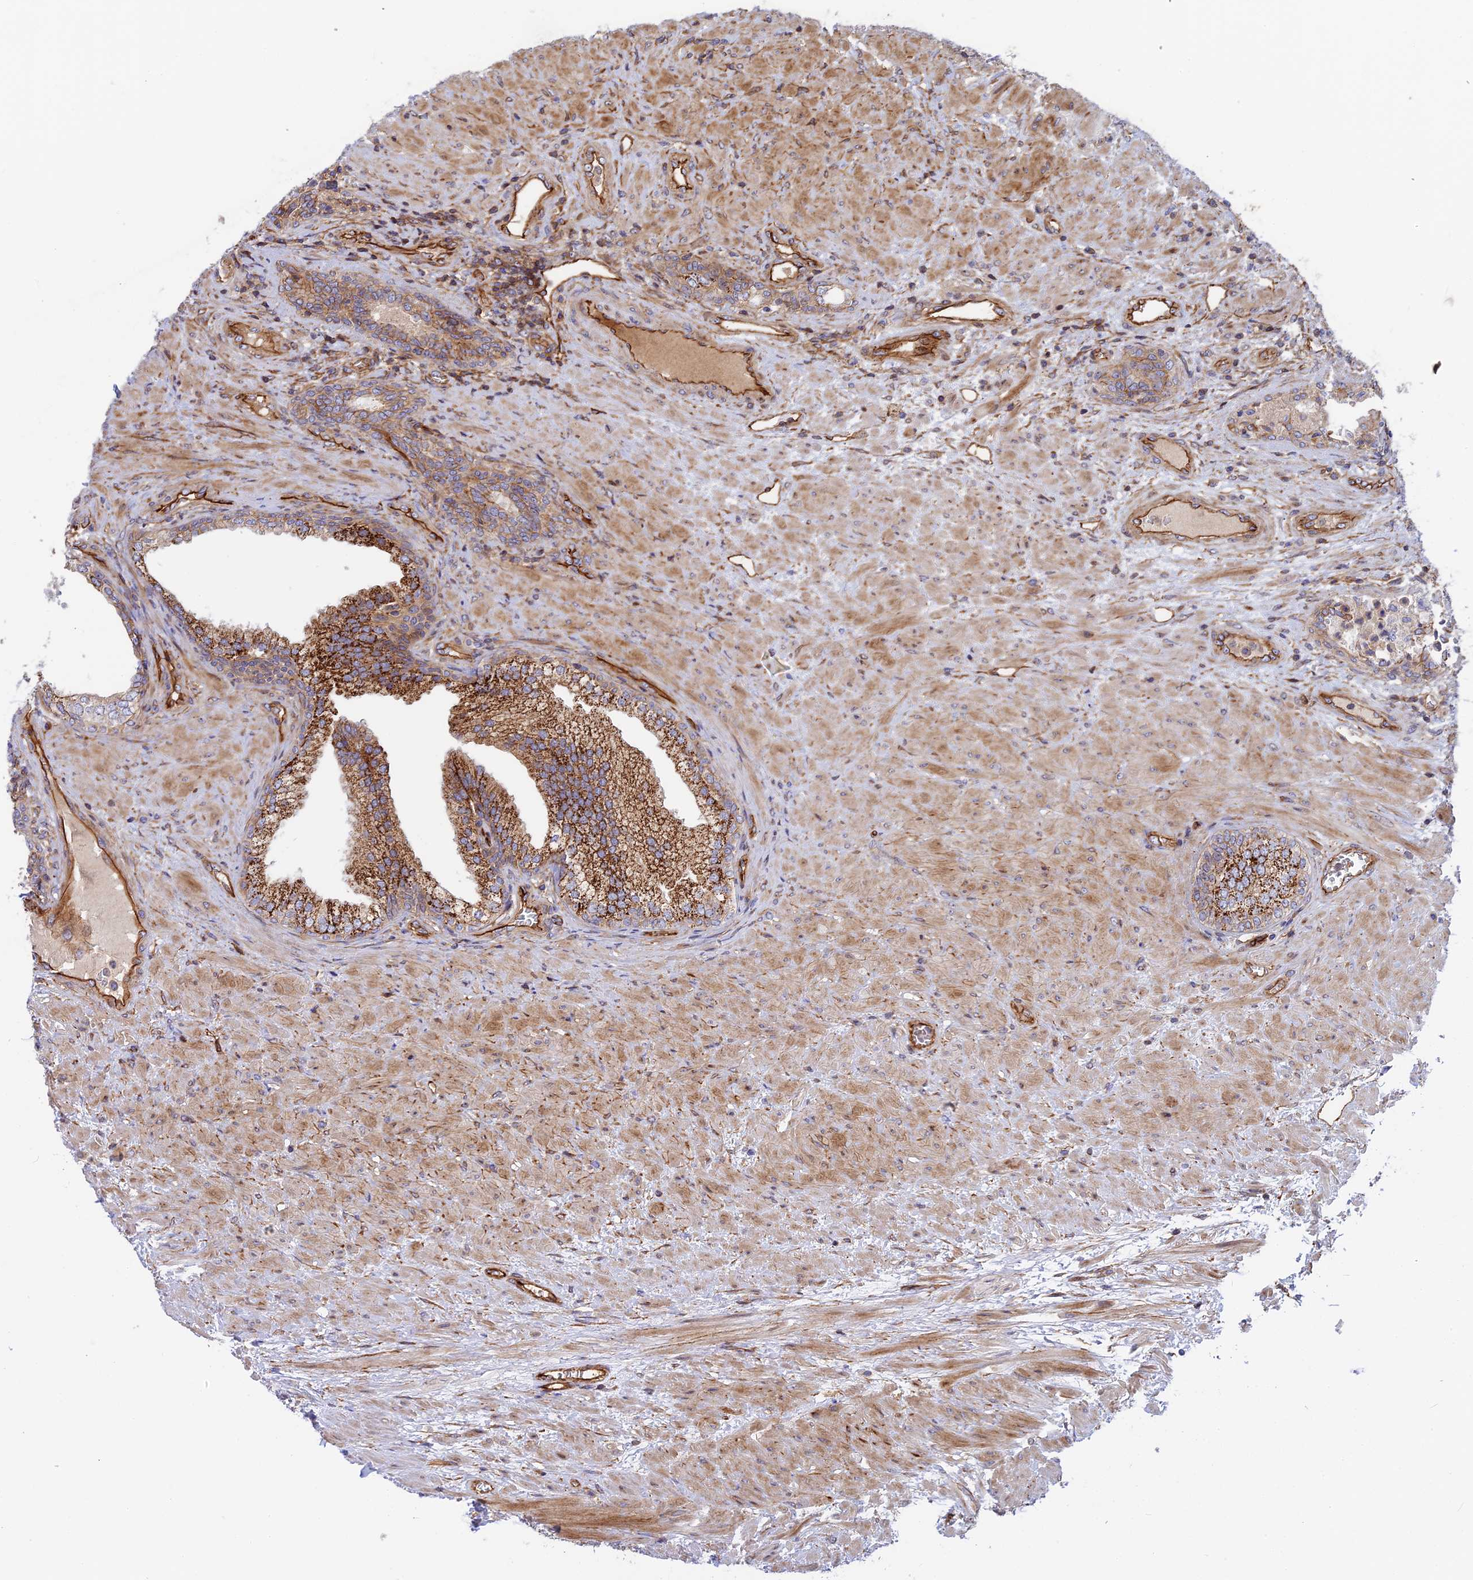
{"staining": {"intensity": "strong", "quantity": "25%-75%", "location": "cytoplasmic/membranous"}, "tissue": "prostate", "cell_type": "Glandular cells", "image_type": "normal", "snomed": [{"axis": "morphology", "description": "Normal tissue, NOS"}, {"axis": "topography", "description": "Prostate"}], "caption": "Glandular cells show strong cytoplasmic/membranous staining in approximately 25%-75% of cells in normal prostate. (brown staining indicates protein expression, while blue staining denotes nuclei).", "gene": "CNBD2", "patient": {"sex": "male", "age": 76}}